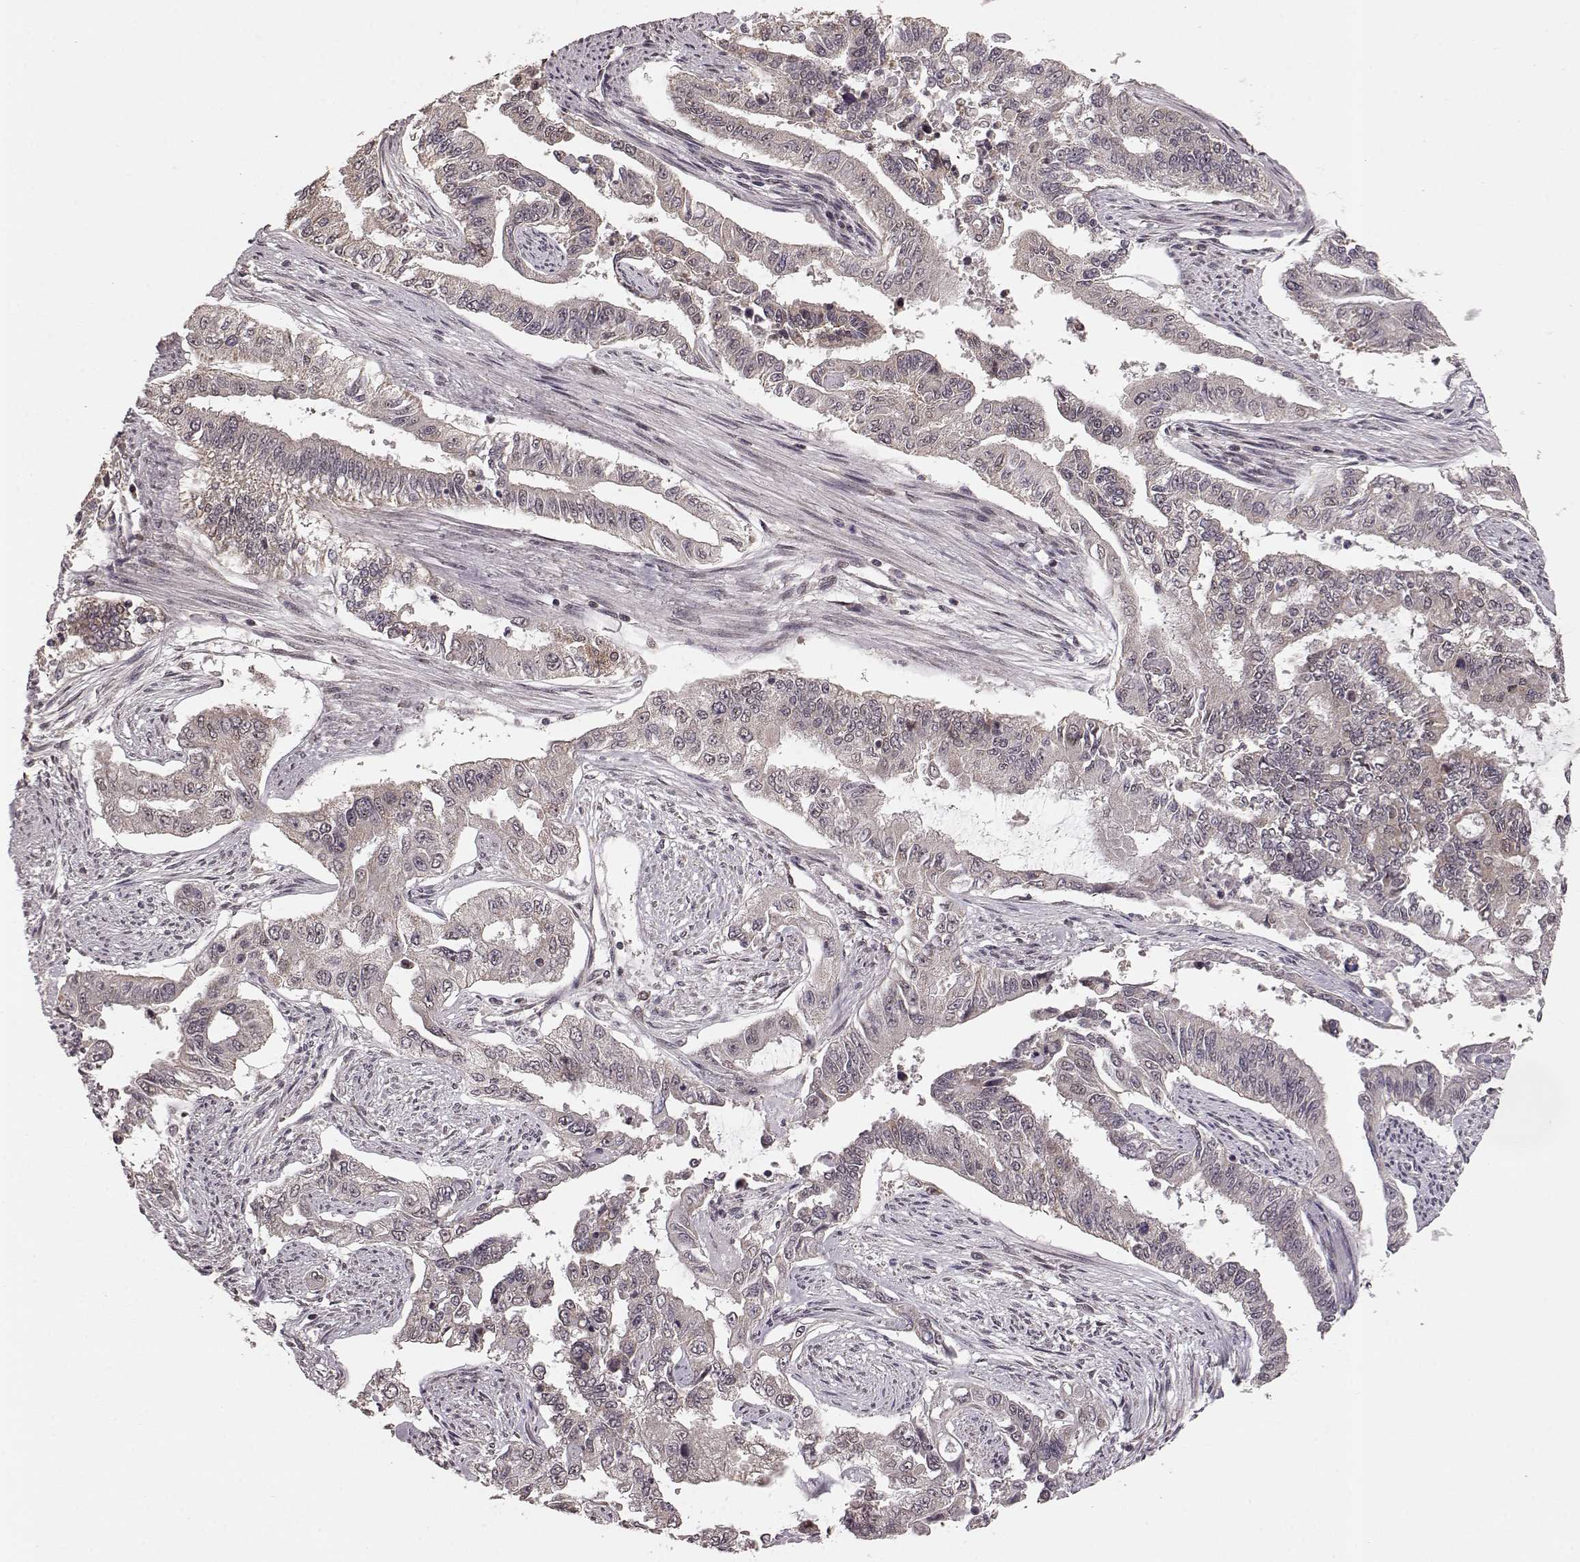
{"staining": {"intensity": "negative", "quantity": "none", "location": "none"}, "tissue": "endometrial cancer", "cell_type": "Tumor cells", "image_type": "cancer", "snomed": [{"axis": "morphology", "description": "Adenocarcinoma, NOS"}, {"axis": "topography", "description": "Uterus"}], "caption": "Tumor cells show no significant protein positivity in adenocarcinoma (endometrial).", "gene": "ELOVL5", "patient": {"sex": "female", "age": 59}}